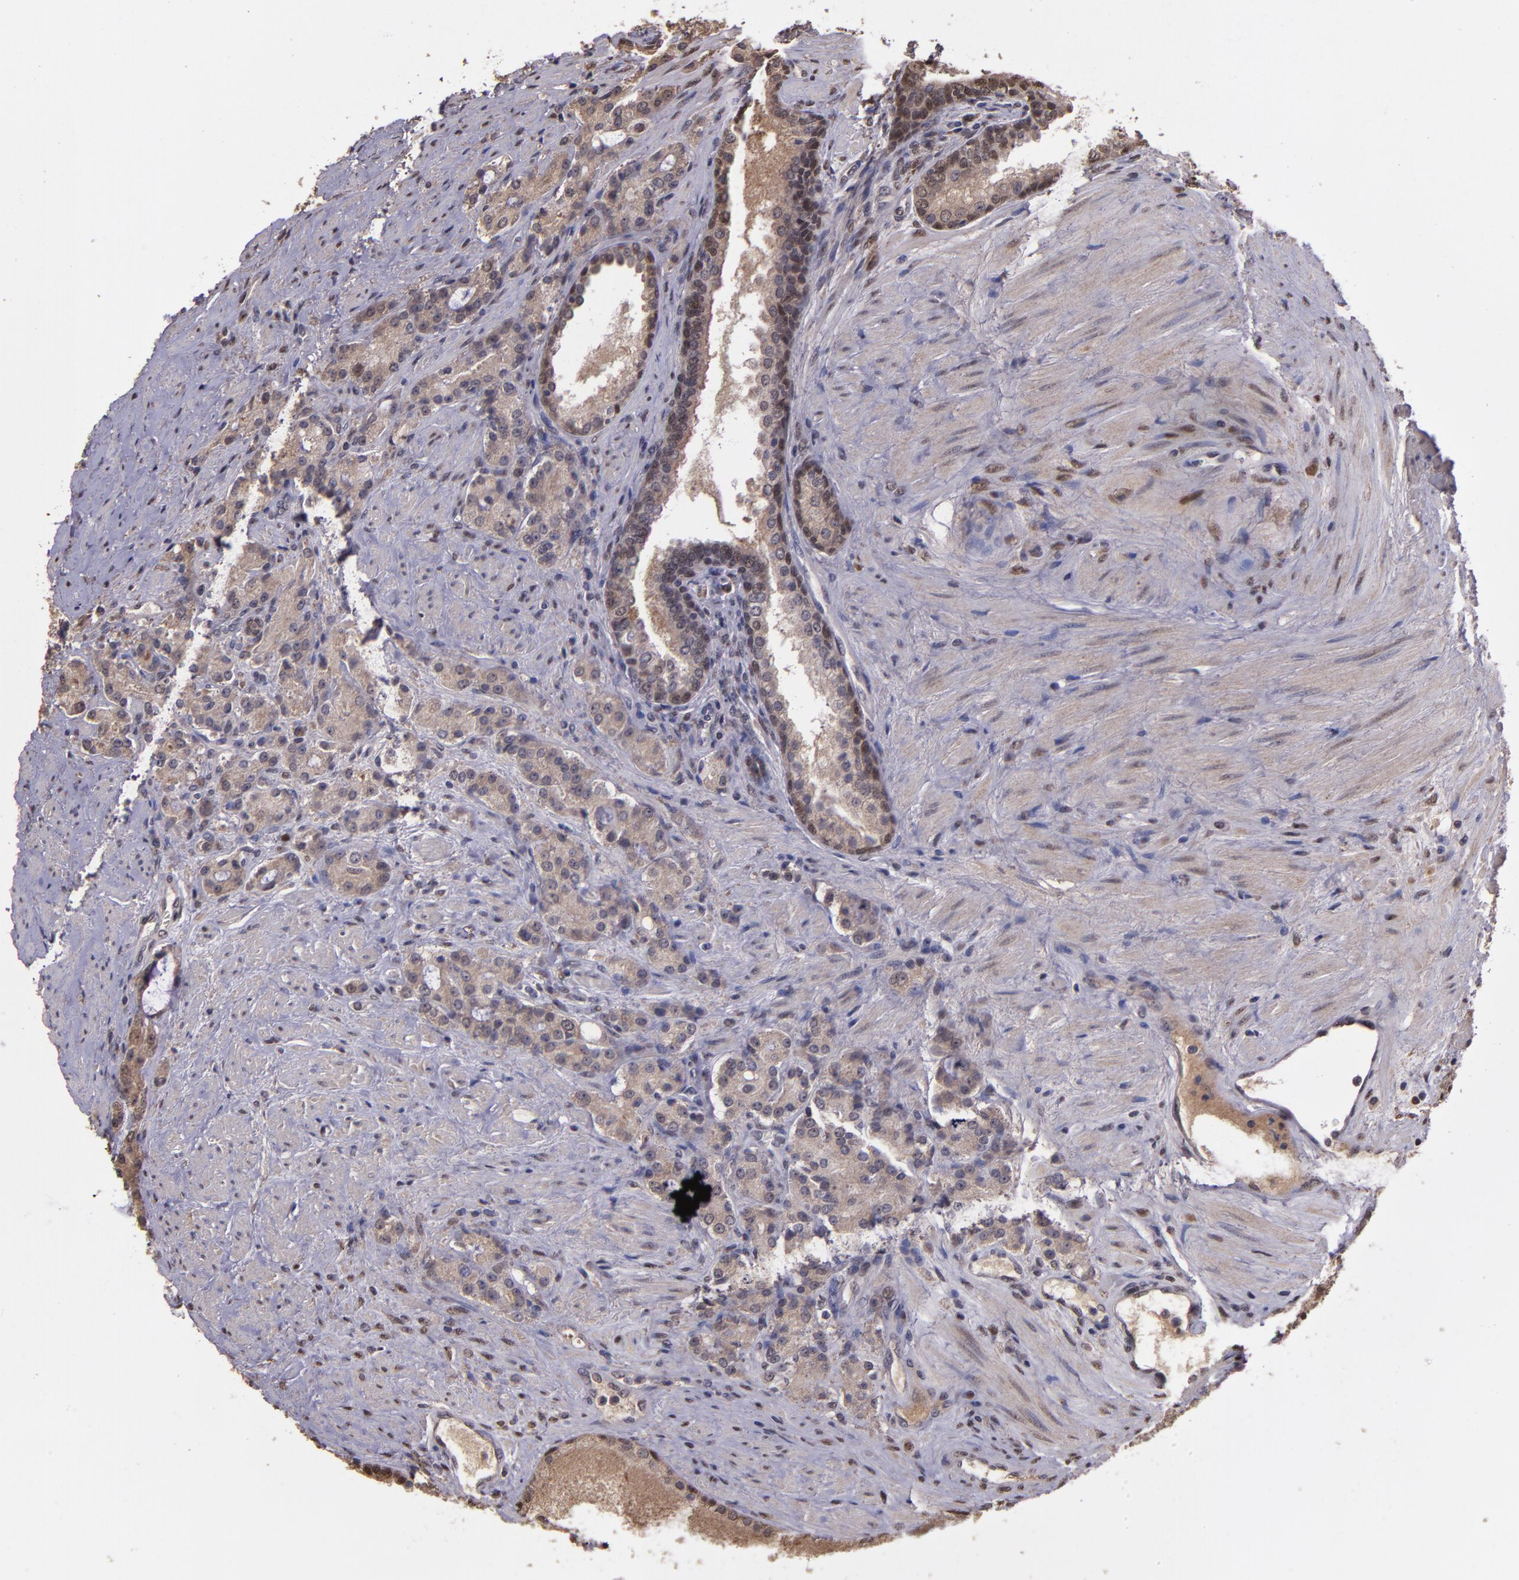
{"staining": {"intensity": "weak", "quantity": "25%-75%", "location": "cytoplasmic/membranous"}, "tissue": "prostate cancer", "cell_type": "Tumor cells", "image_type": "cancer", "snomed": [{"axis": "morphology", "description": "Adenocarcinoma, Medium grade"}, {"axis": "topography", "description": "Prostate"}], "caption": "IHC photomicrograph of prostate medium-grade adenocarcinoma stained for a protein (brown), which reveals low levels of weak cytoplasmic/membranous staining in about 25%-75% of tumor cells.", "gene": "SERPINF2", "patient": {"sex": "male", "age": 72}}